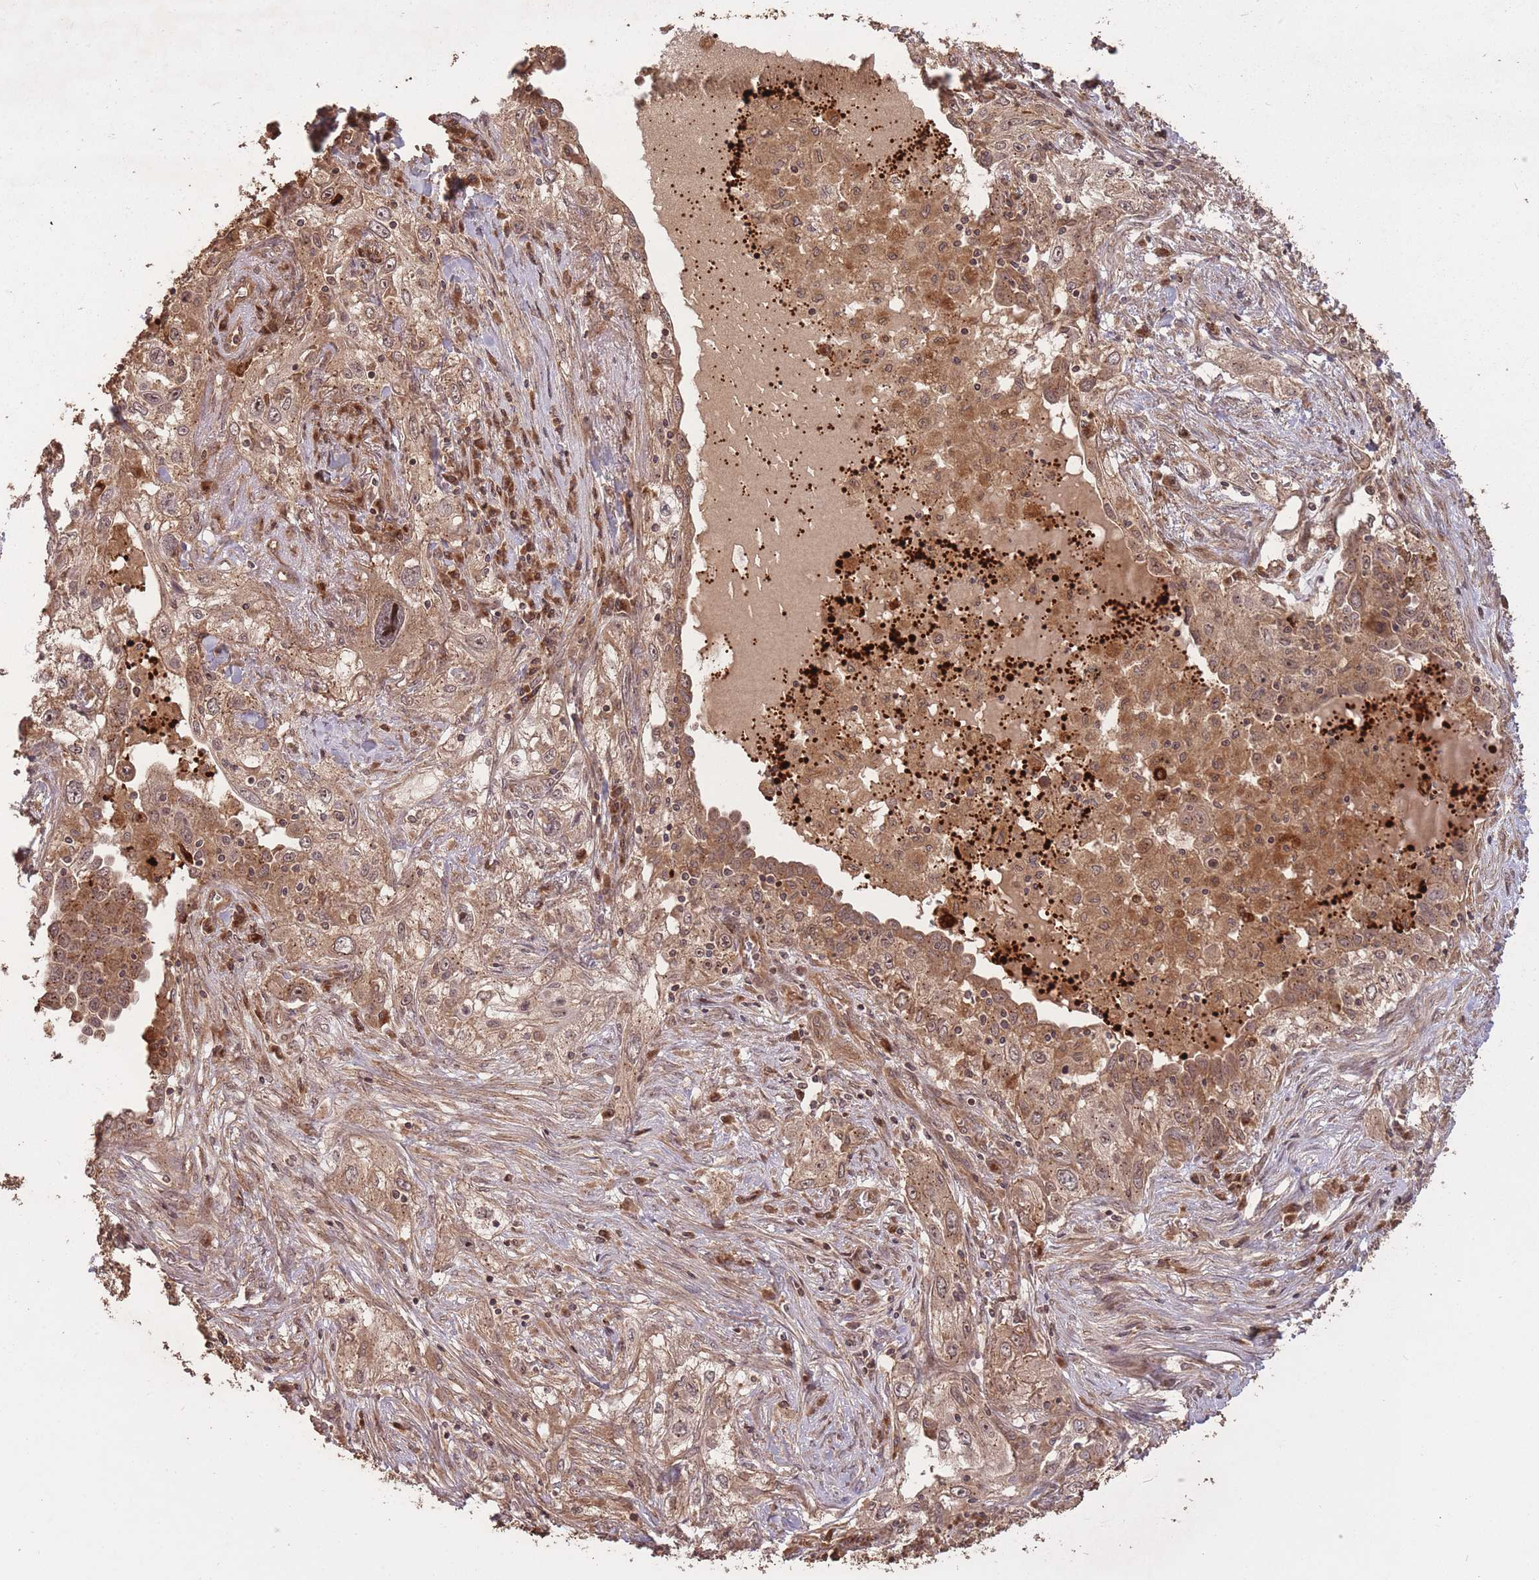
{"staining": {"intensity": "moderate", "quantity": ">75%", "location": "cytoplasmic/membranous,nuclear"}, "tissue": "lung cancer", "cell_type": "Tumor cells", "image_type": "cancer", "snomed": [{"axis": "morphology", "description": "Squamous cell carcinoma, NOS"}, {"axis": "topography", "description": "Lung"}], "caption": "Moderate cytoplasmic/membranous and nuclear expression for a protein is appreciated in about >75% of tumor cells of squamous cell carcinoma (lung) using immunohistochemistry.", "gene": "ERBB3", "patient": {"sex": "female", "age": 69}}